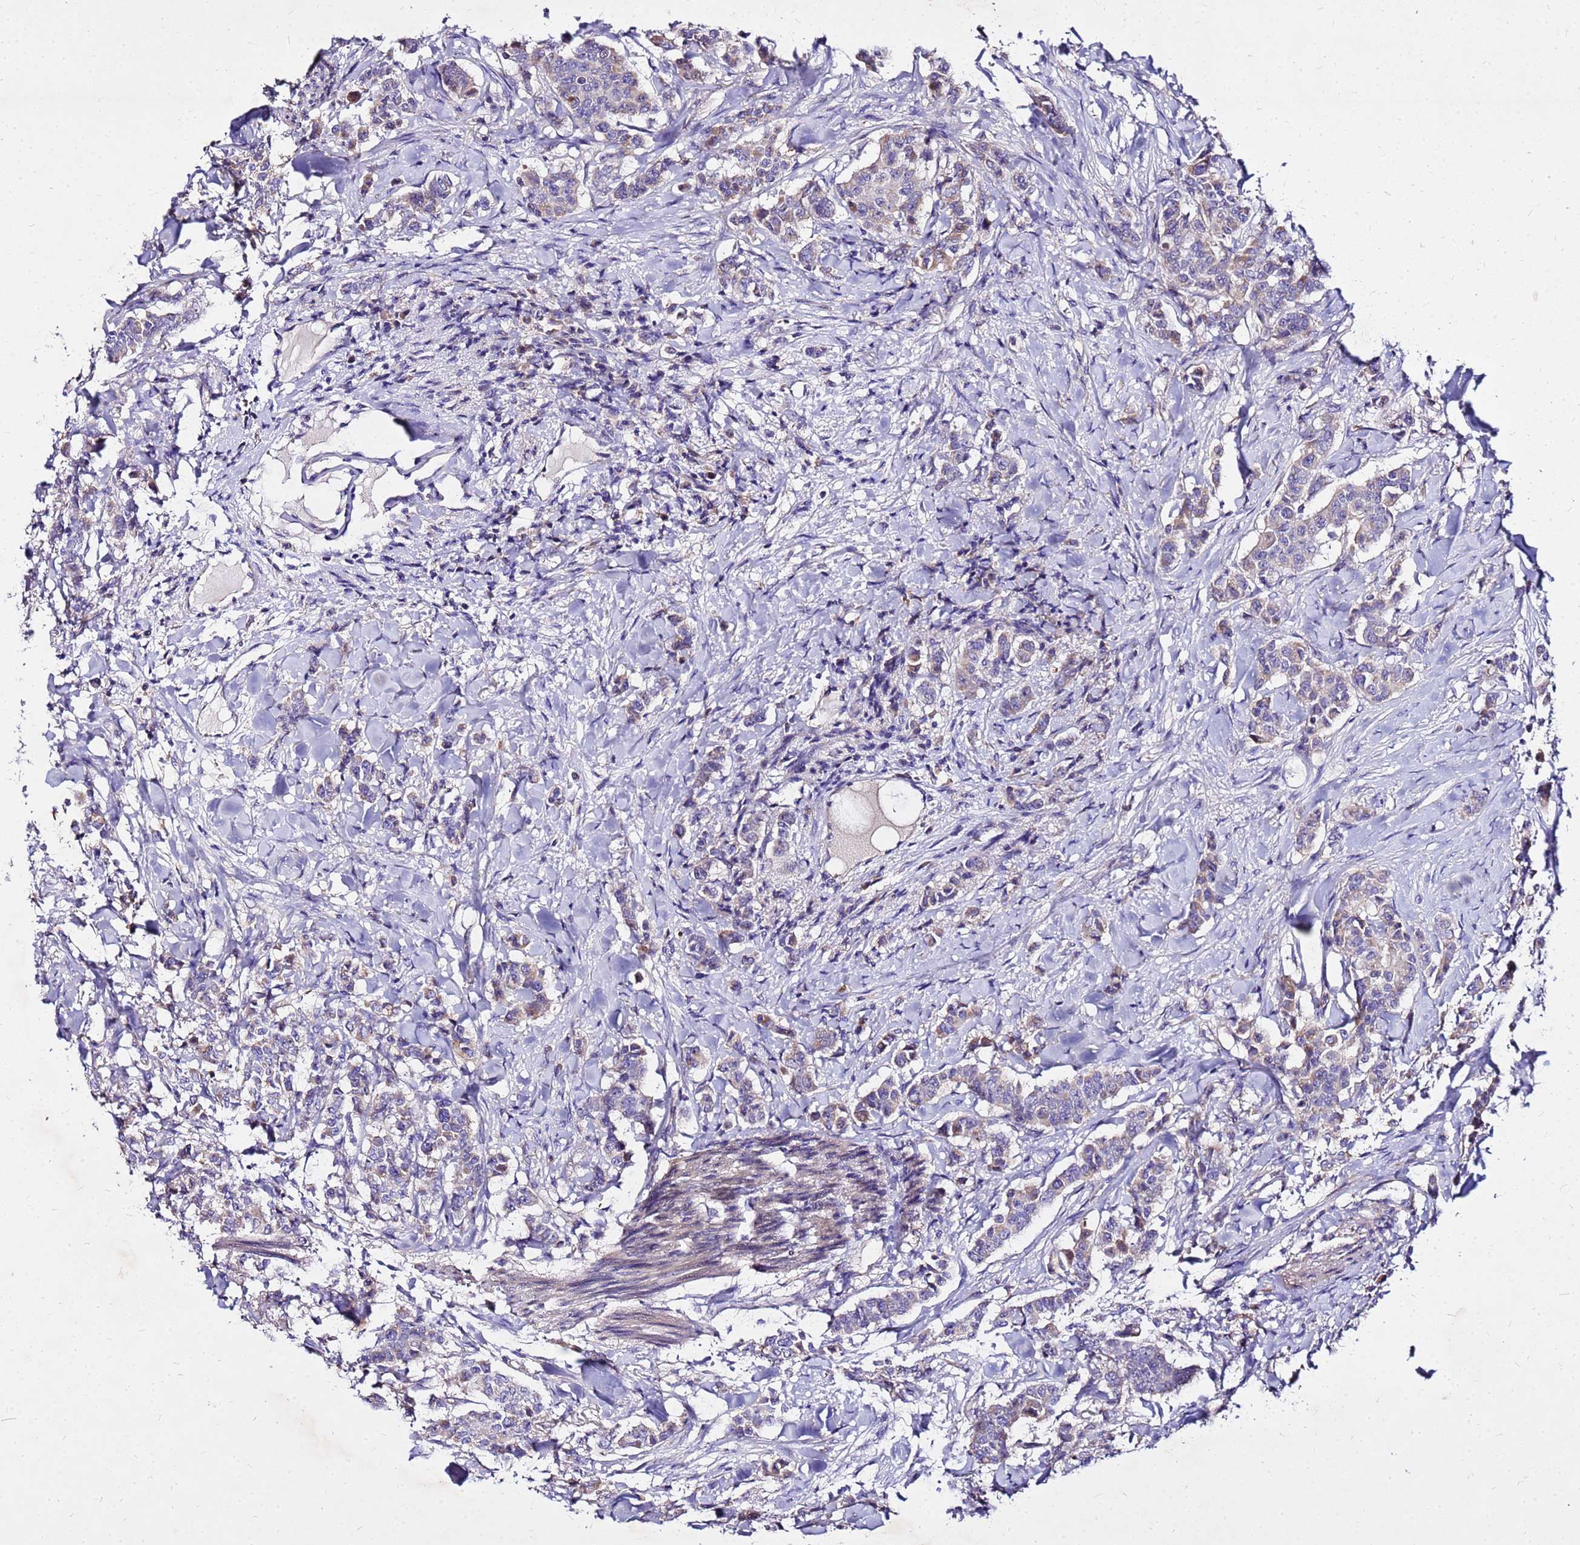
{"staining": {"intensity": "weak", "quantity": "<25%", "location": "cytoplasmic/membranous"}, "tissue": "breast cancer", "cell_type": "Tumor cells", "image_type": "cancer", "snomed": [{"axis": "morphology", "description": "Duct carcinoma"}, {"axis": "topography", "description": "Breast"}], "caption": "DAB immunohistochemical staining of breast invasive ductal carcinoma shows no significant expression in tumor cells.", "gene": "COX14", "patient": {"sex": "female", "age": 40}}